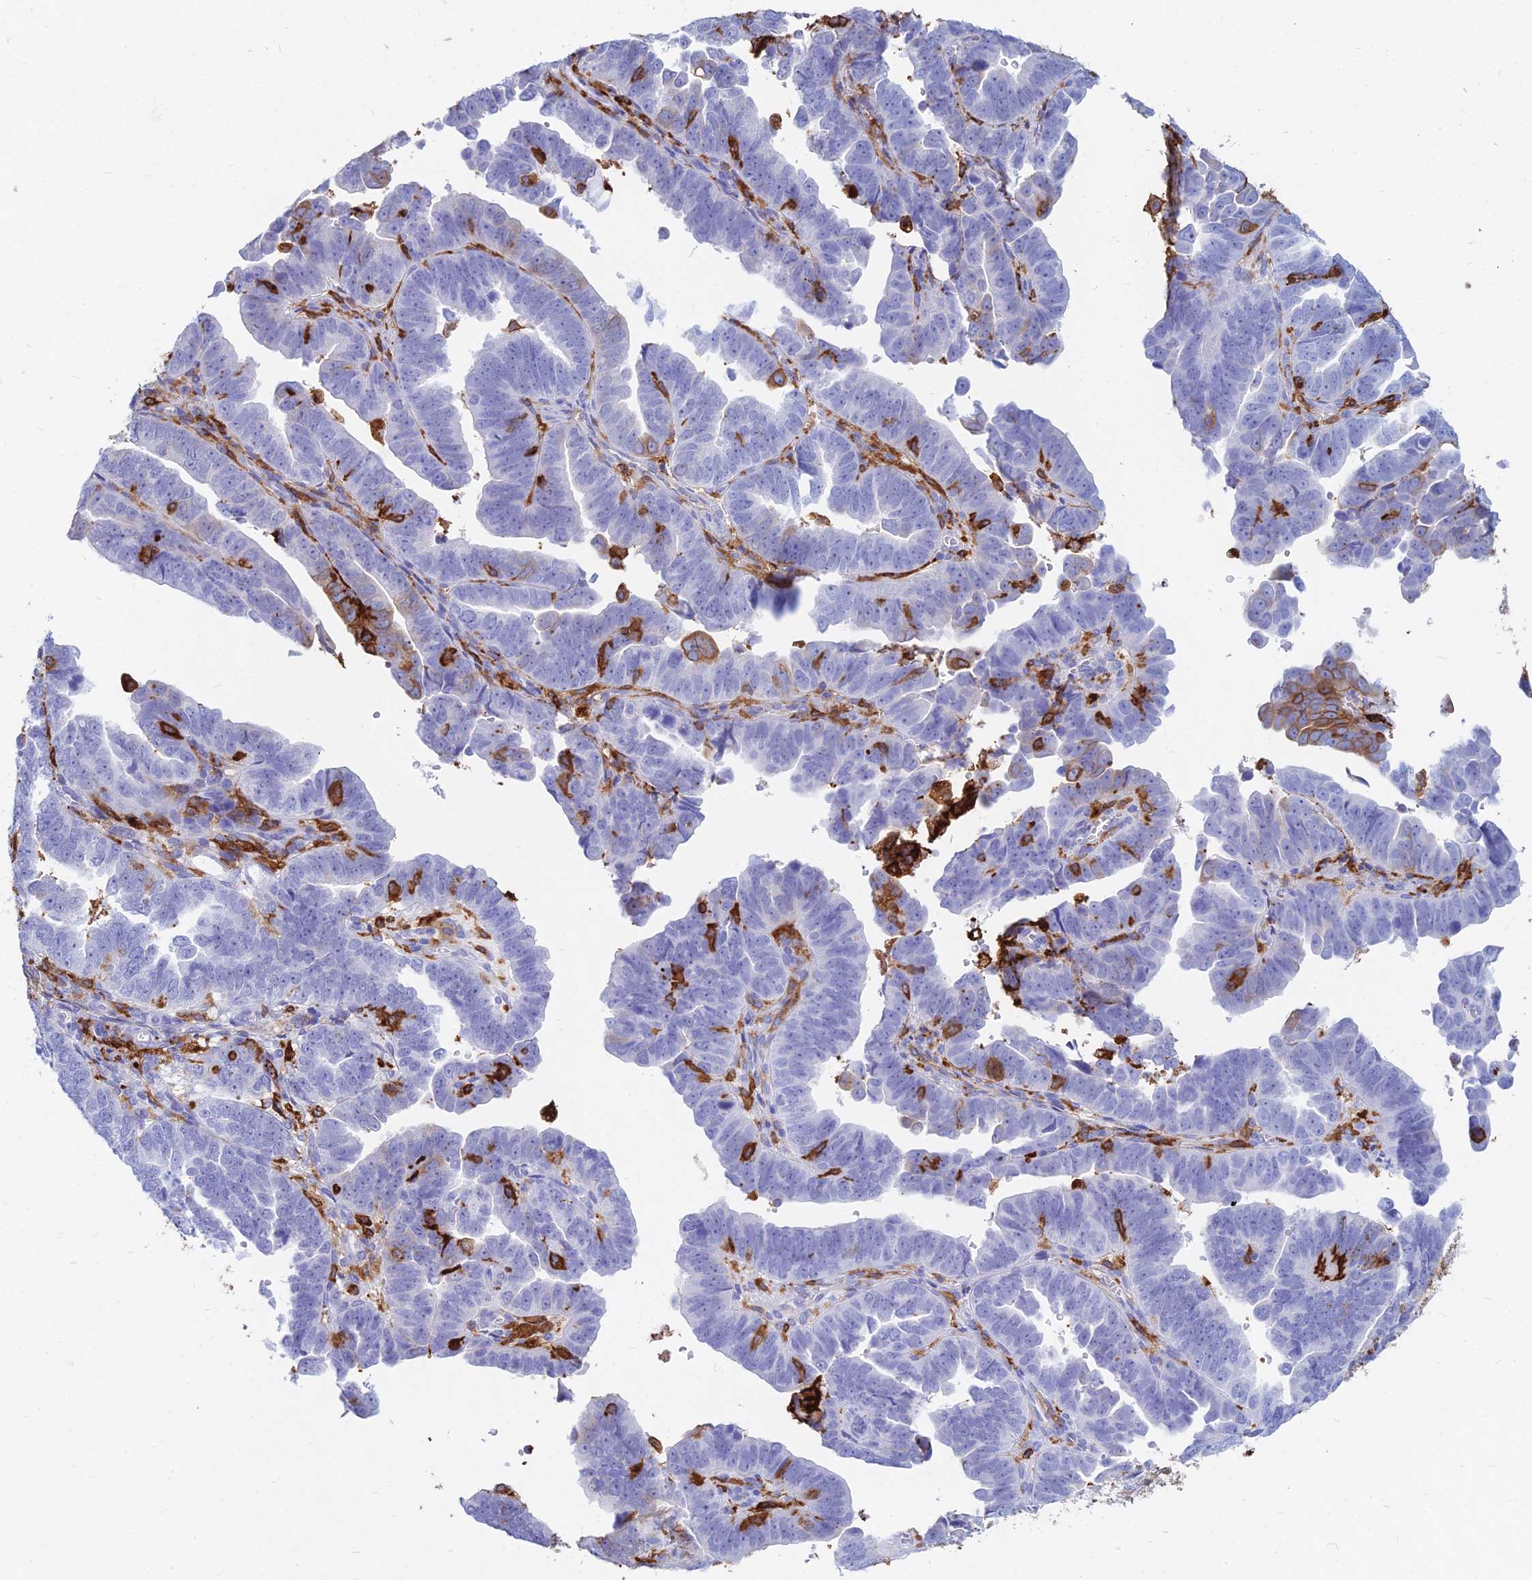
{"staining": {"intensity": "moderate", "quantity": "<25%", "location": "cytoplasmic/membranous"}, "tissue": "endometrial cancer", "cell_type": "Tumor cells", "image_type": "cancer", "snomed": [{"axis": "morphology", "description": "Adenocarcinoma, NOS"}, {"axis": "topography", "description": "Endometrium"}], "caption": "This is an image of immunohistochemistry (IHC) staining of endometrial cancer, which shows moderate positivity in the cytoplasmic/membranous of tumor cells.", "gene": "HLA-DRB1", "patient": {"sex": "female", "age": 75}}